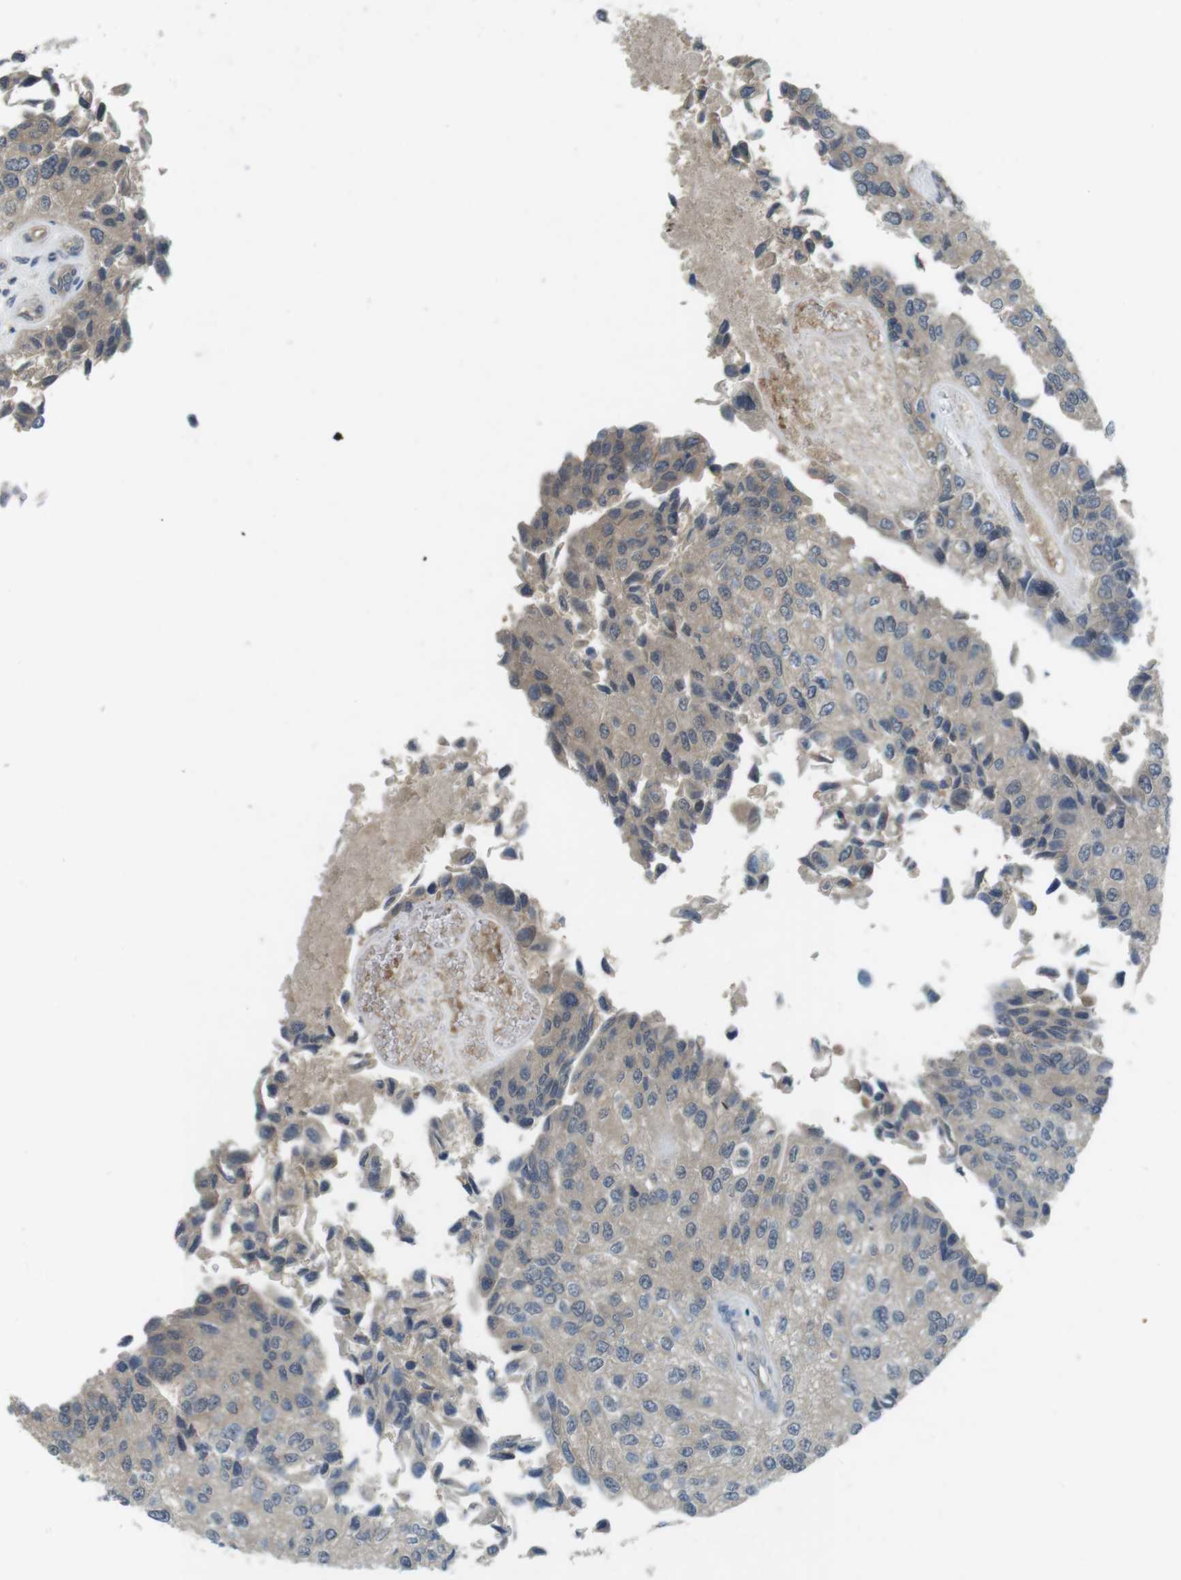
{"staining": {"intensity": "negative", "quantity": "none", "location": "none"}, "tissue": "urothelial cancer", "cell_type": "Tumor cells", "image_type": "cancer", "snomed": [{"axis": "morphology", "description": "Urothelial carcinoma, High grade"}, {"axis": "topography", "description": "Kidney"}, {"axis": "topography", "description": "Urinary bladder"}], "caption": "IHC histopathology image of urothelial carcinoma (high-grade) stained for a protein (brown), which demonstrates no staining in tumor cells.", "gene": "SUGT1", "patient": {"sex": "male", "age": 77}}